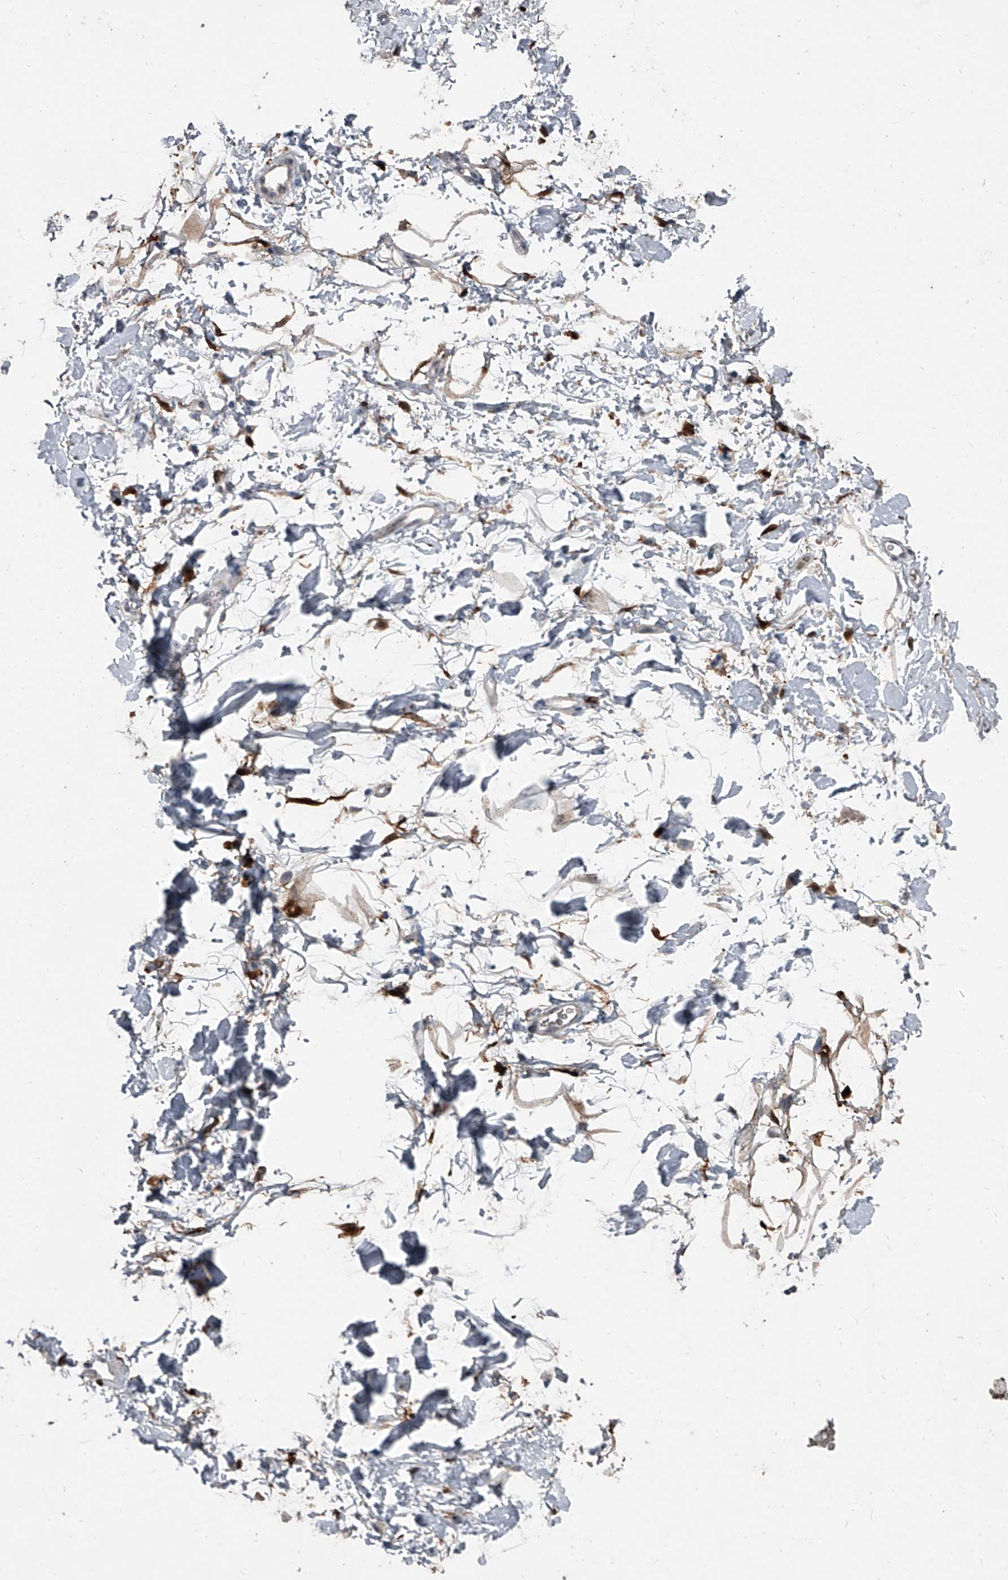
{"staining": {"intensity": "moderate", "quantity": "25%-75%", "location": "cytoplasmic/membranous"}, "tissue": "adipose tissue", "cell_type": "Adipocytes", "image_type": "normal", "snomed": [{"axis": "morphology", "description": "Normal tissue, NOS"}, {"axis": "morphology", "description": "Adenocarcinoma, NOS"}, {"axis": "topography", "description": "Pancreas"}, {"axis": "topography", "description": "Peripheral nerve tissue"}], "caption": "A histopathology image showing moderate cytoplasmic/membranous positivity in approximately 25%-75% of adipocytes in unremarkable adipose tissue, as visualized by brown immunohistochemical staining.", "gene": "CEP85L", "patient": {"sex": "male", "age": 59}}